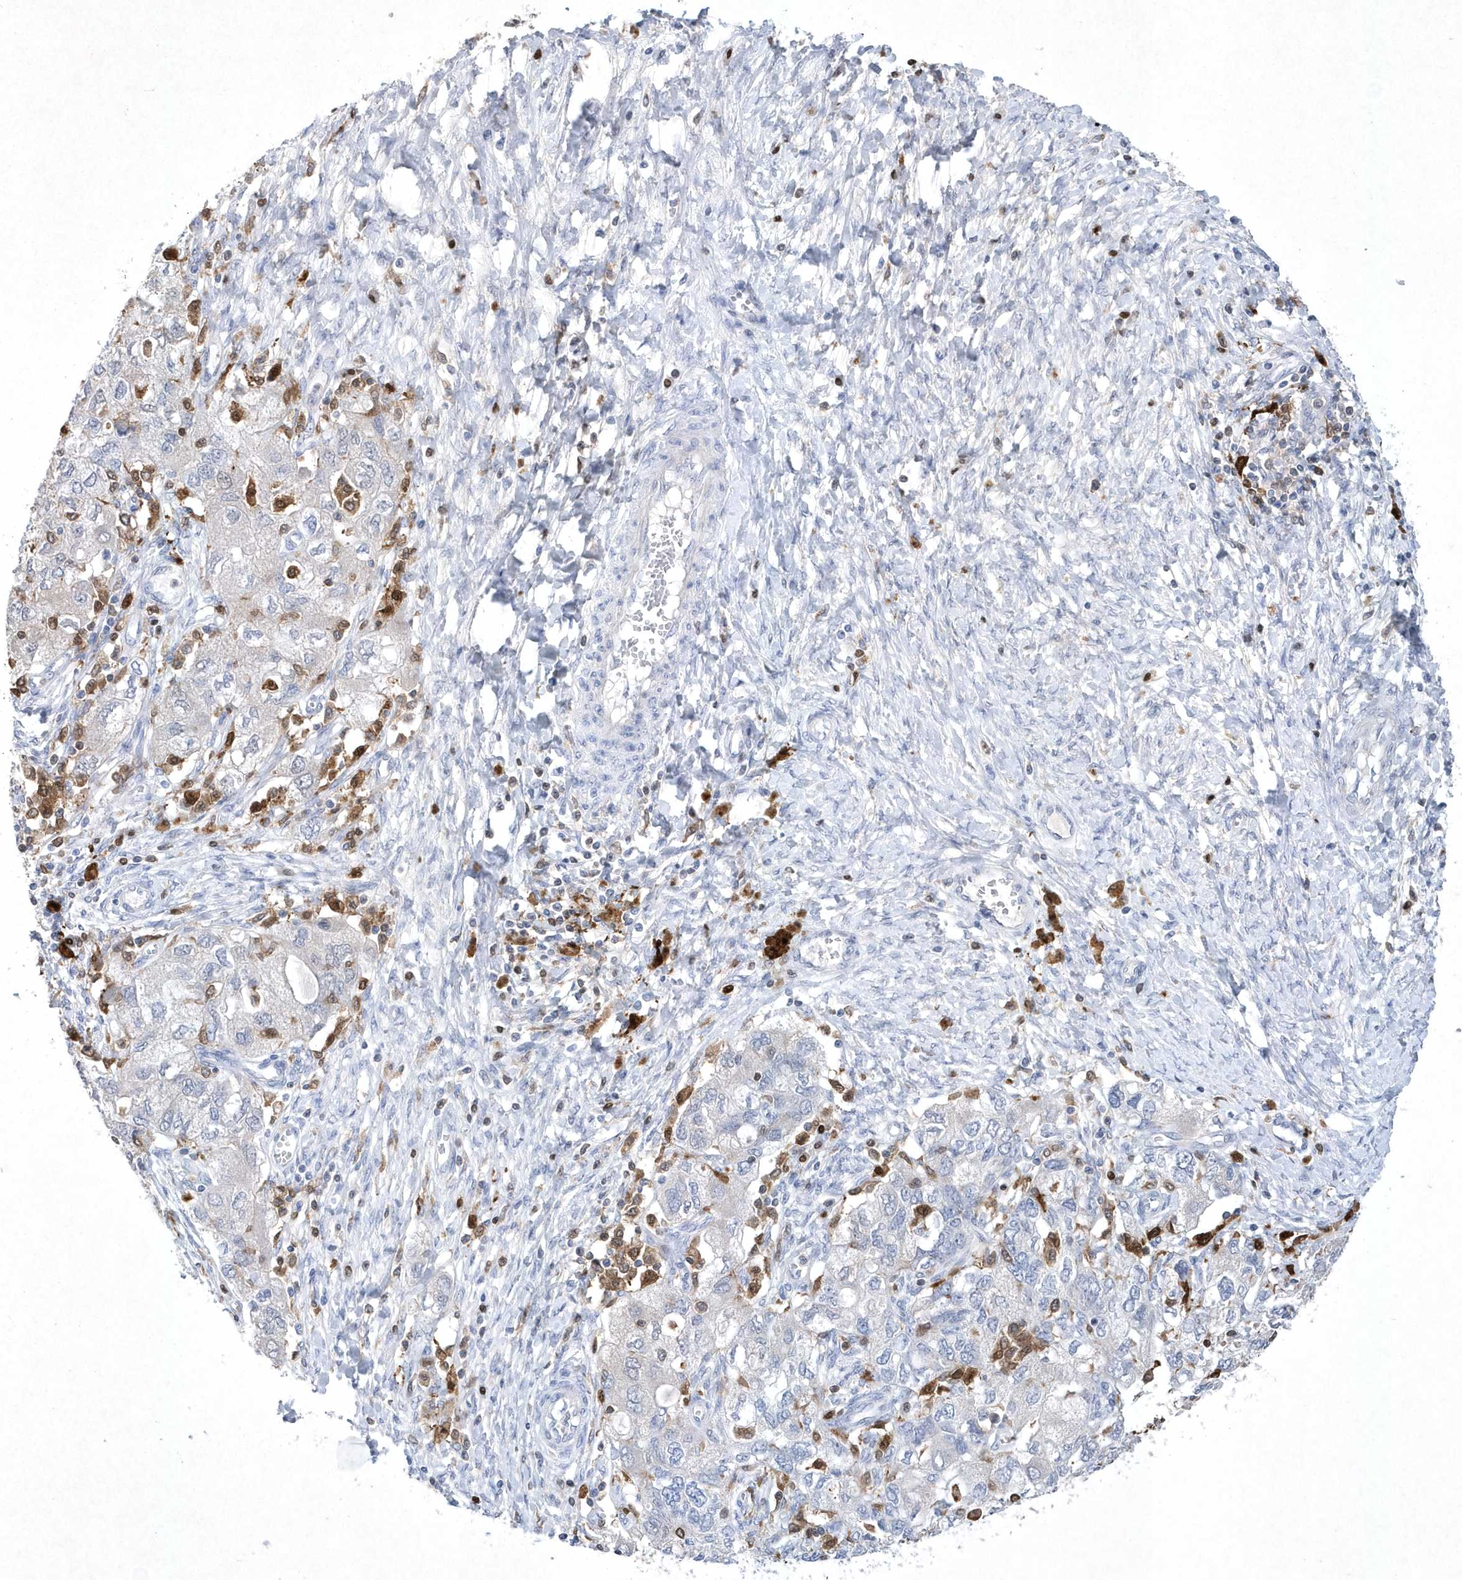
{"staining": {"intensity": "negative", "quantity": "none", "location": "none"}, "tissue": "ovarian cancer", "cell_type": "Tumor cells", "image_type": "cancer", "snomed": [{"axis": "morphology", "description": "Carcinoma, NOS"}, {"axis": "morphology", "description": "Cystadenocarcinoma, serous, NOS"}, {"axis": "topography", "description": "Ovary"}], "caption": "A photomicrograph of human ovarian cancer (serous cystadenocarcinoma) is negative for staining in tumor cells.", "gene": "BHLHA15", "patient": {"sex": "female", "age": 69}}